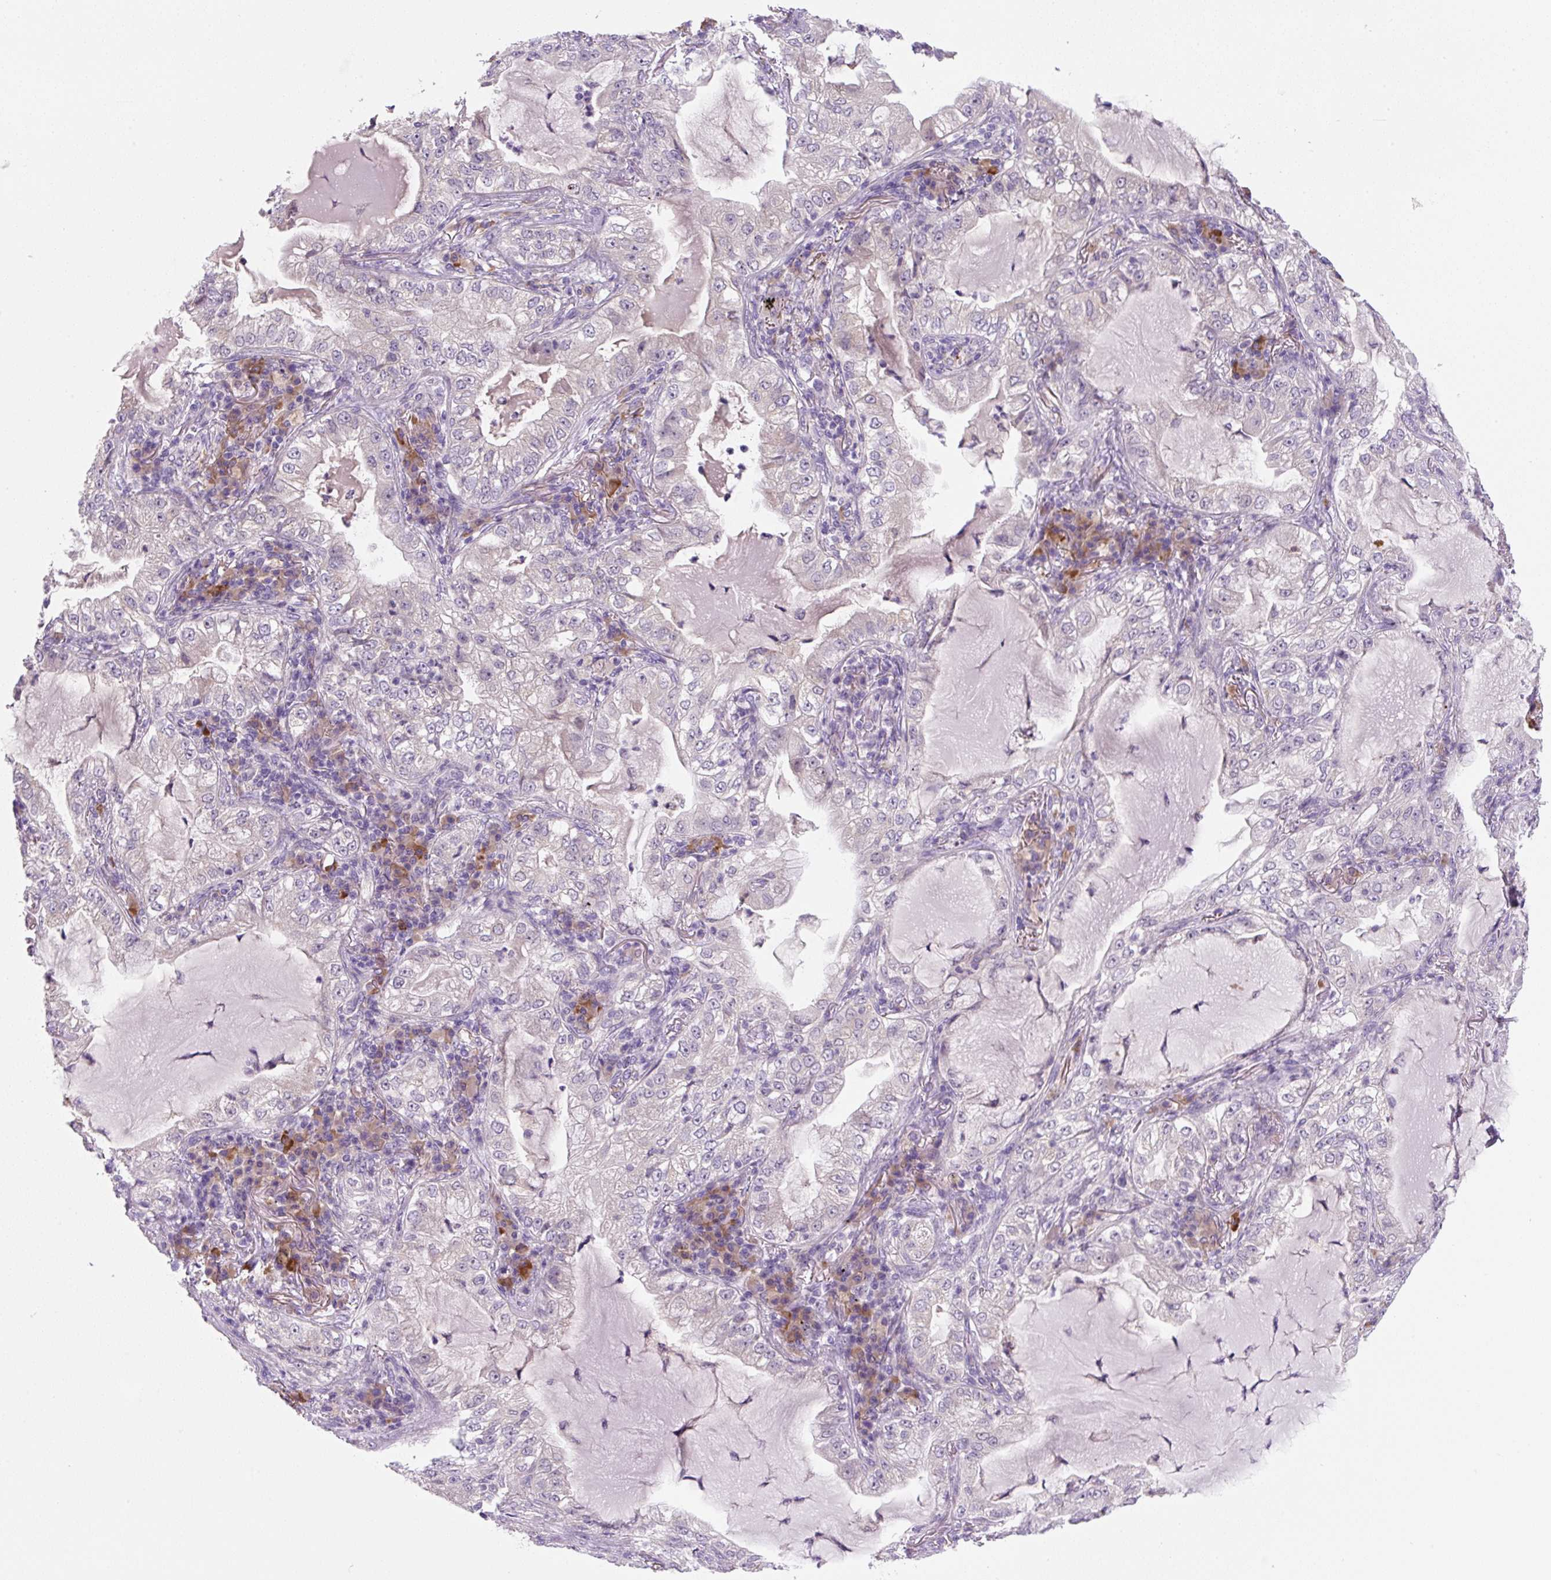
{"staining": {"intensity": "negative", "quantity": "none", "location": "none"}, "tissue": "lung cancer", "cell_type": "Tumor cells", "image_type": "cancer", "snomed": [{"axis": "morphology", "description": "Adenocarcinoma, NOS"}, {"axis": "topography", "description": "Lung"}], "caption": "Histopathology image shows no significant protein positivity in tumor cells of lung adenocarcinoma.", "gene": "FZD5", "patient": {"sex": "female", "age": 73}}